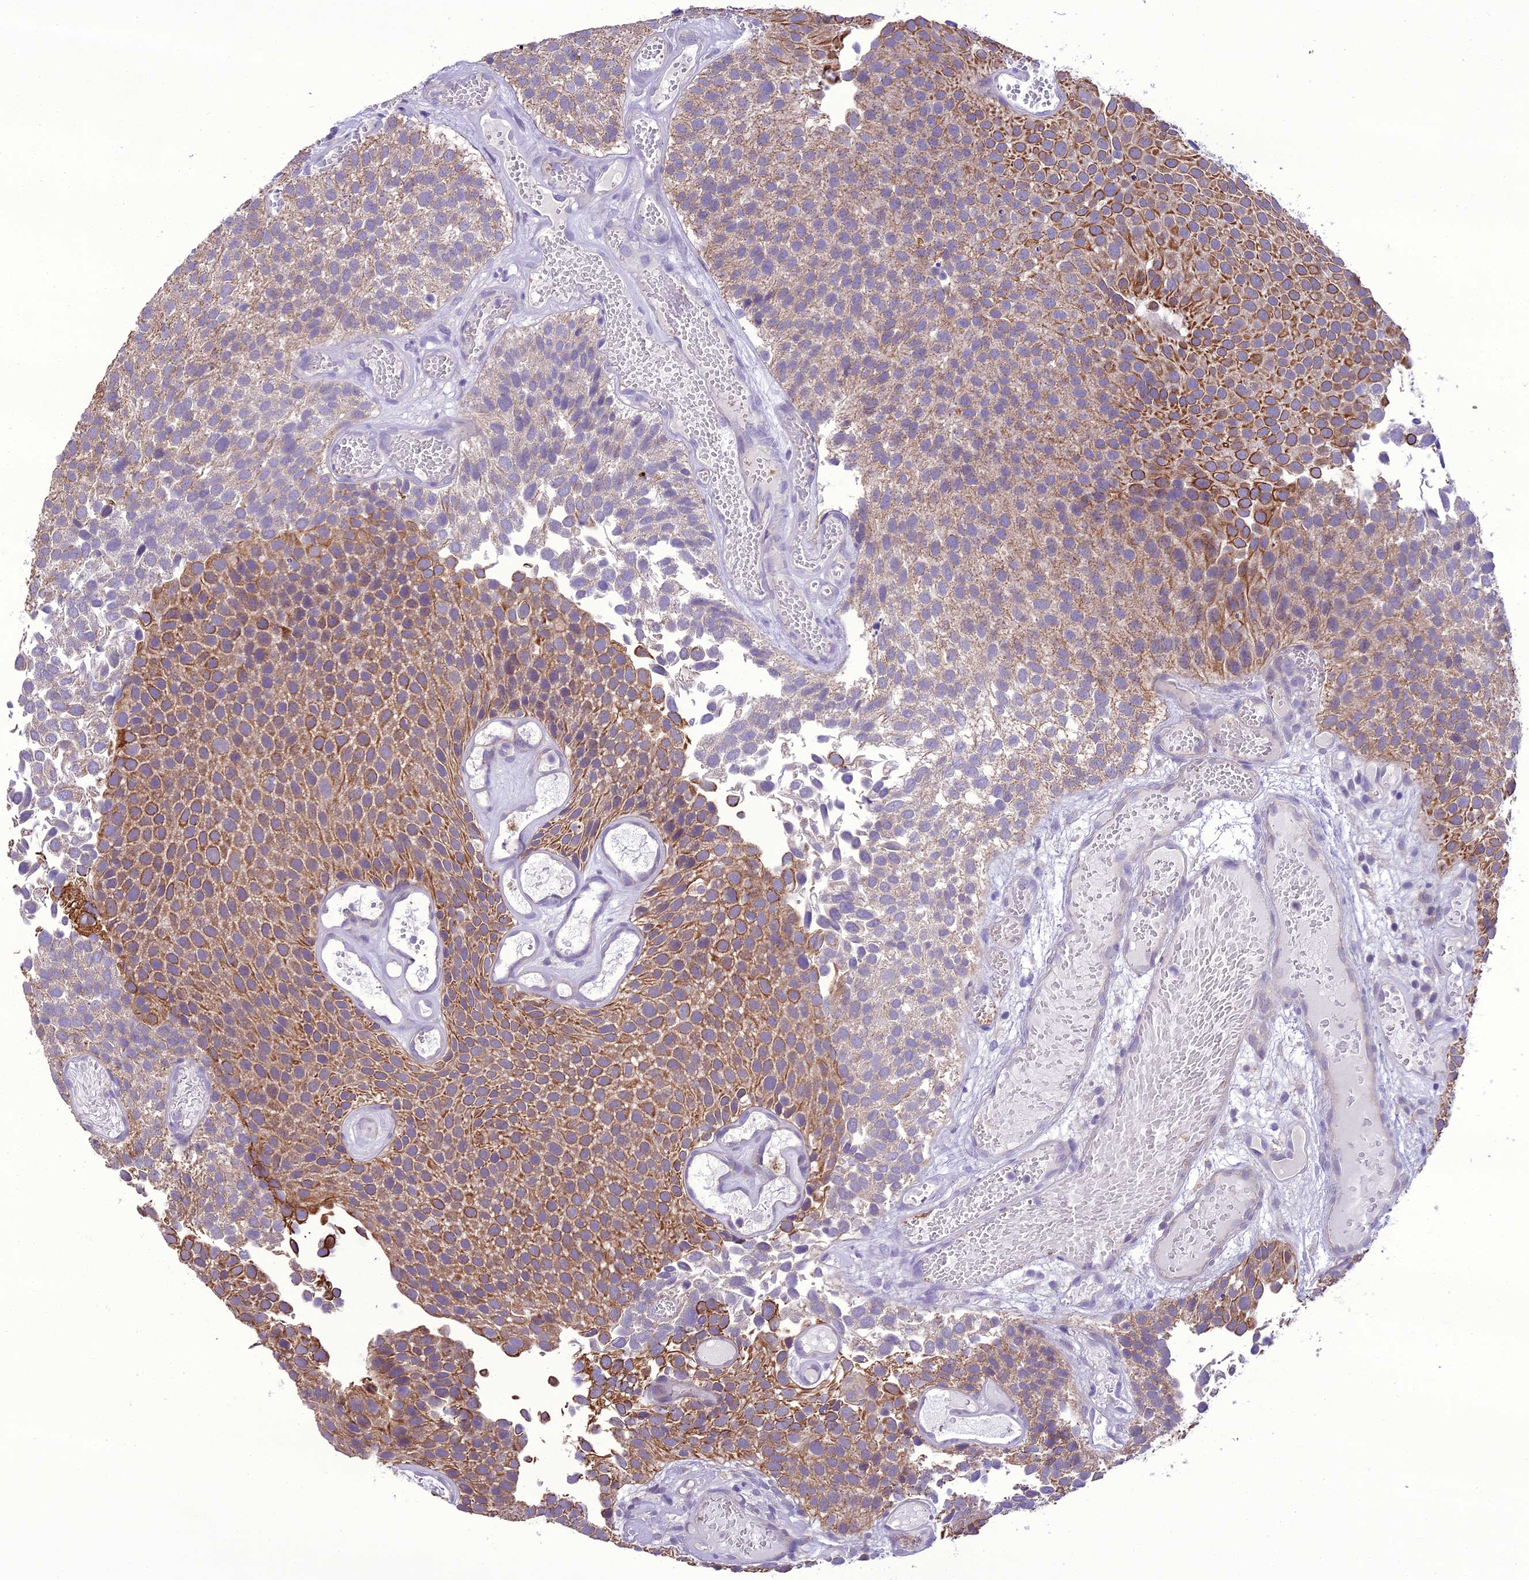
{"staining": {"intensity": "moderate", "quantity": ">75%", "location": "cytoplasmic/membranous"}, "tissue": "urothelial cancer", "cell_type": "Tumor cells", "image_type": "cancer", "snomed": [{"axis": "morphology", "description": "Urothelial carcinoma, Low grade"}, {"axis": "topography", "description": "Urinary bladder"}], "caption": "Human urothelial carcinoma (low-grade) stained with a protein marker displays moderate staining in tumor cells.", "gene": "SCRT1", "patient": {"sex": "male", "age": 89}}